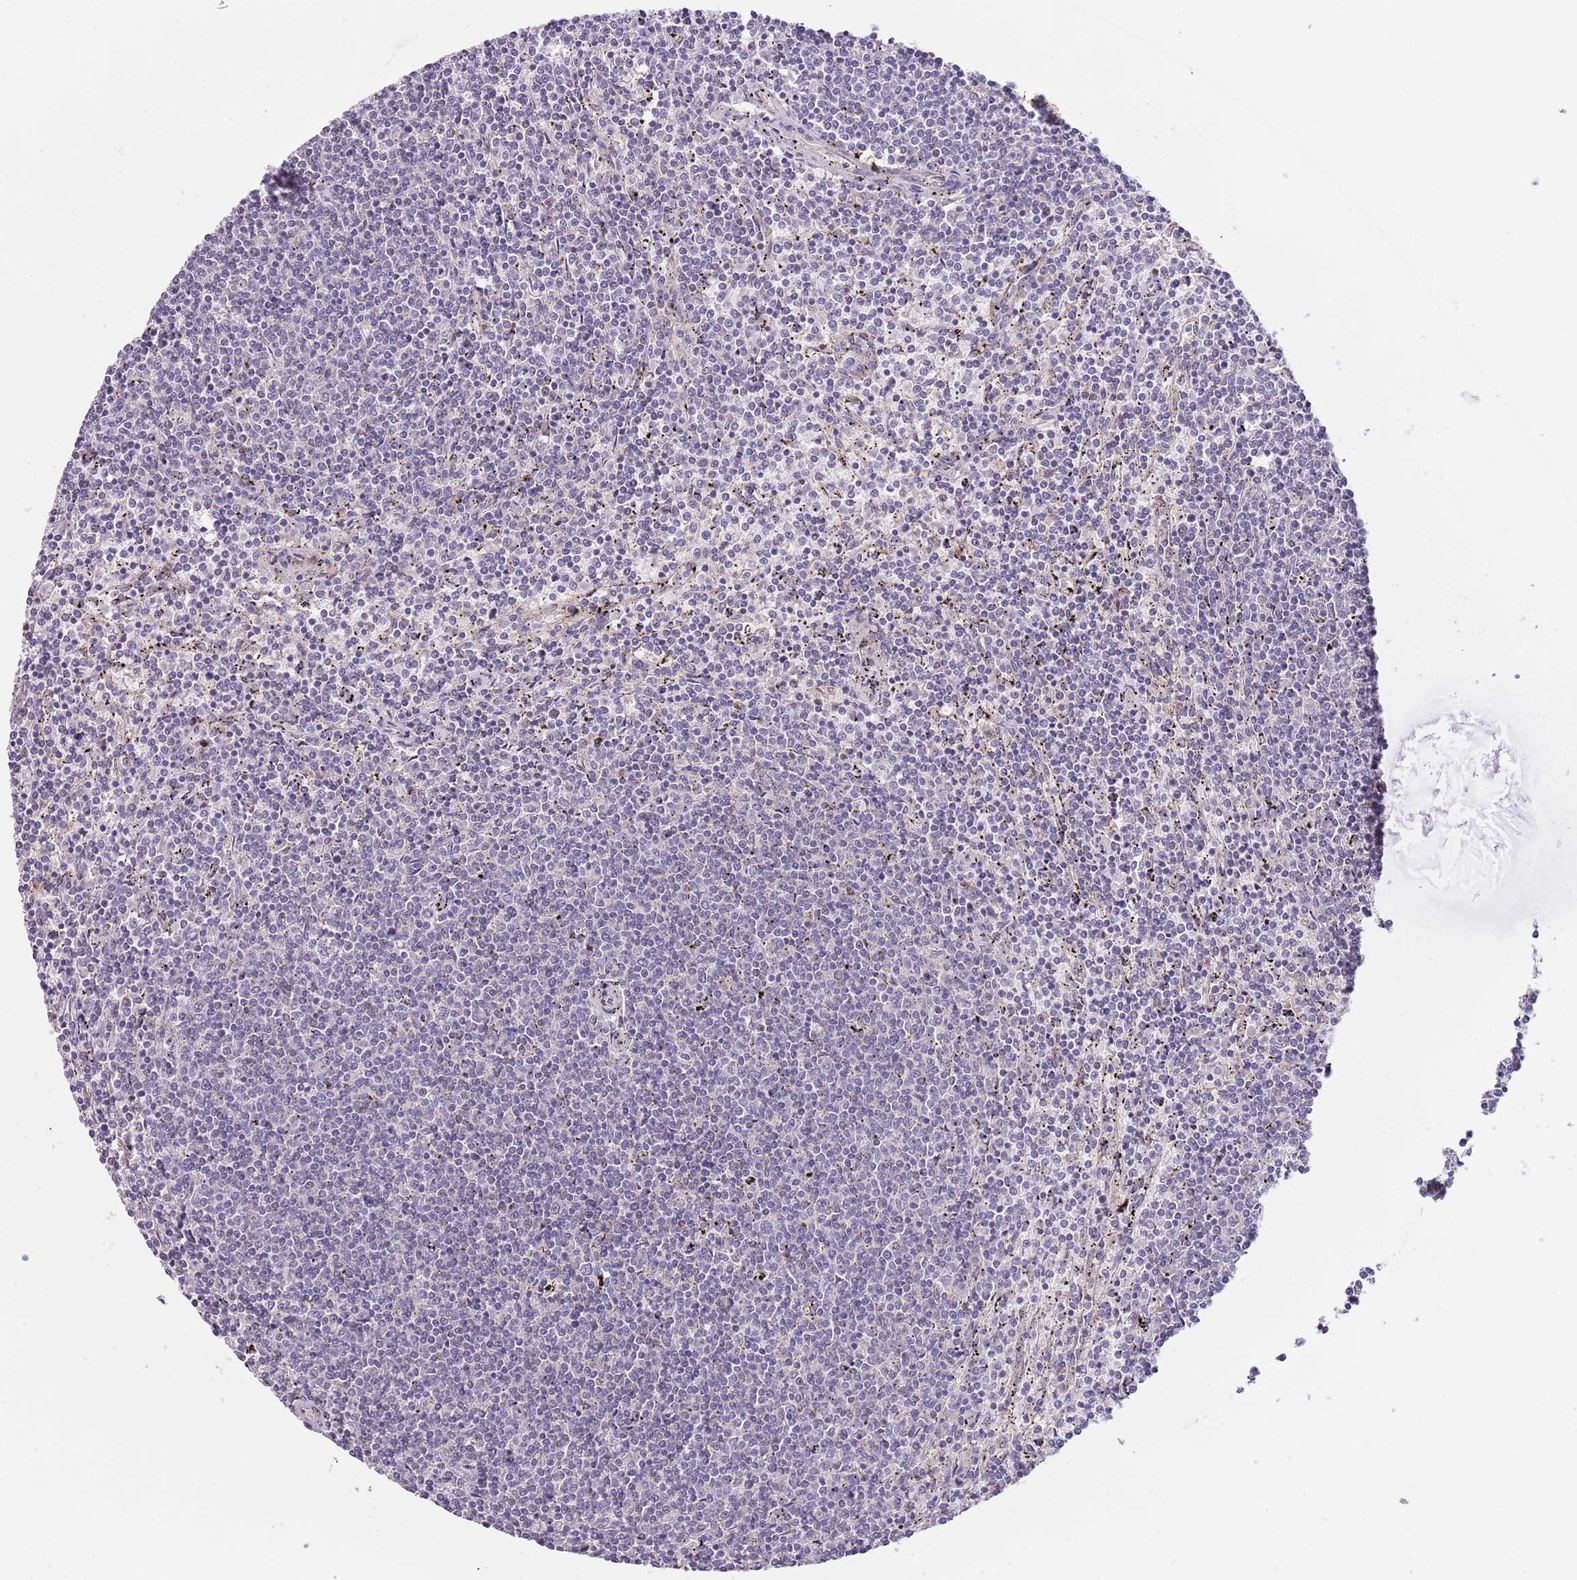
{"staining": {"intensity": "negative", "quantity": "none", "location": "none"}, "tissue": "lymphoma", "cell_type": "Tumor cells", "image_type": "cancer", "snomed": [{"axis": "morphology", "description": "Malignant lymphoma, non-Hodgkin's type, Low grade"}, {"axis": "topography", "description": "Spleen"}], "caption": "High magnification brightfield microscopy of lymphoma stained with DAB (3,3'-diaminobenzidine) (brown) and counterstained with hematoxylin (blue): tumor cells show no significant expression.", "gene": "AP1S2", "patient": {"sex": "female", "age": 50}}